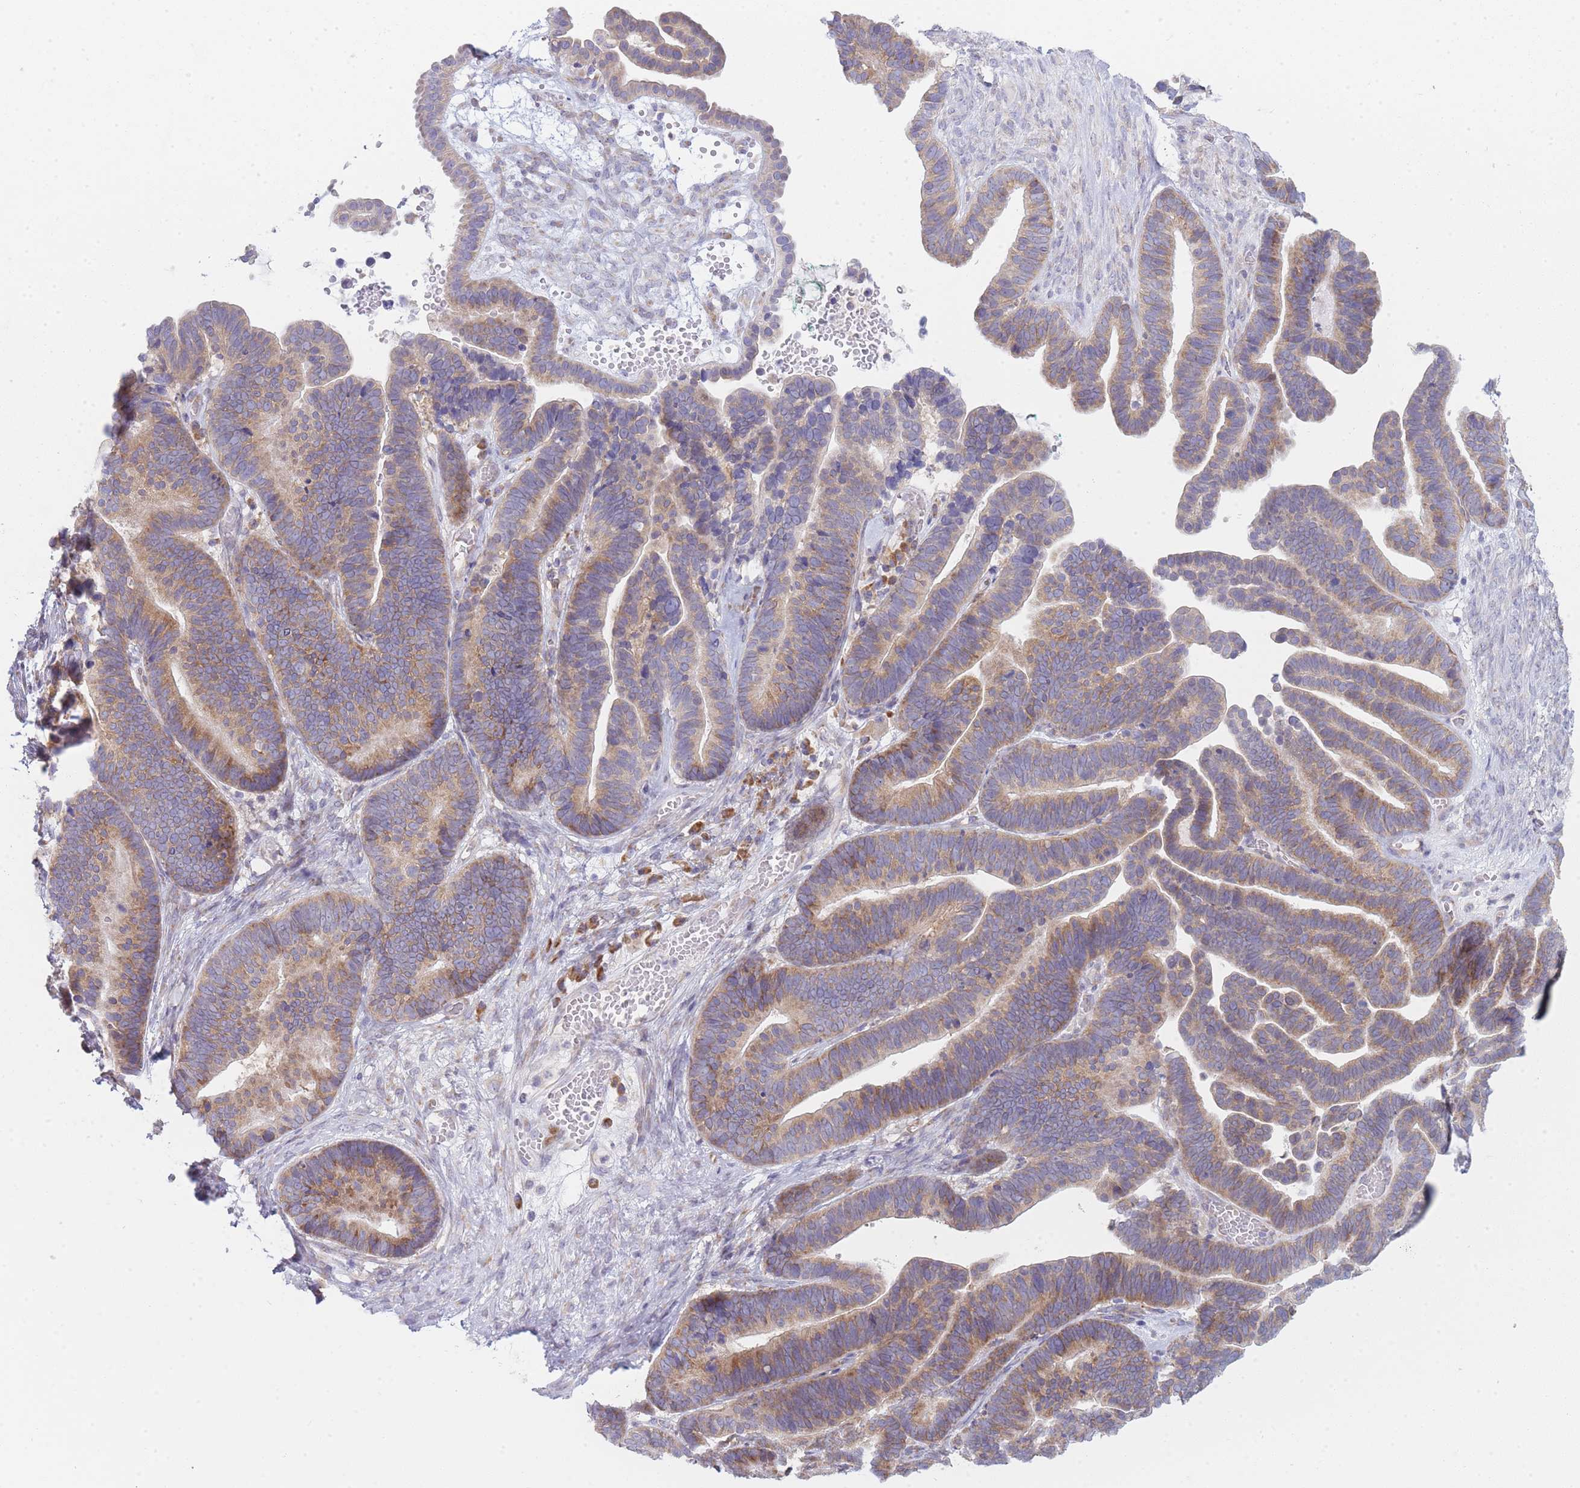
{"staining": {"intensity": "moderate", "quantity": ">75%", "location": "cytoplasmic/membranous"}, "tissue": "ovarian cancer", "cell_type": "Tumor cells", "image_type": "cancer", "snomed": [{"axis": "morphology", "description": "Cystadenocarcinoma, serous, NOS"}, {"axis": "topography", "description": "Ovary"}], "caption": "The immunohistochemical stain highlights moderate cytoplasmic/membranous staining in tumor cells of serous cystadenocarcinoma (ovarian) tissue.", "gene": "OR5L2", "patient": {"sex": "female", "age": 56}}